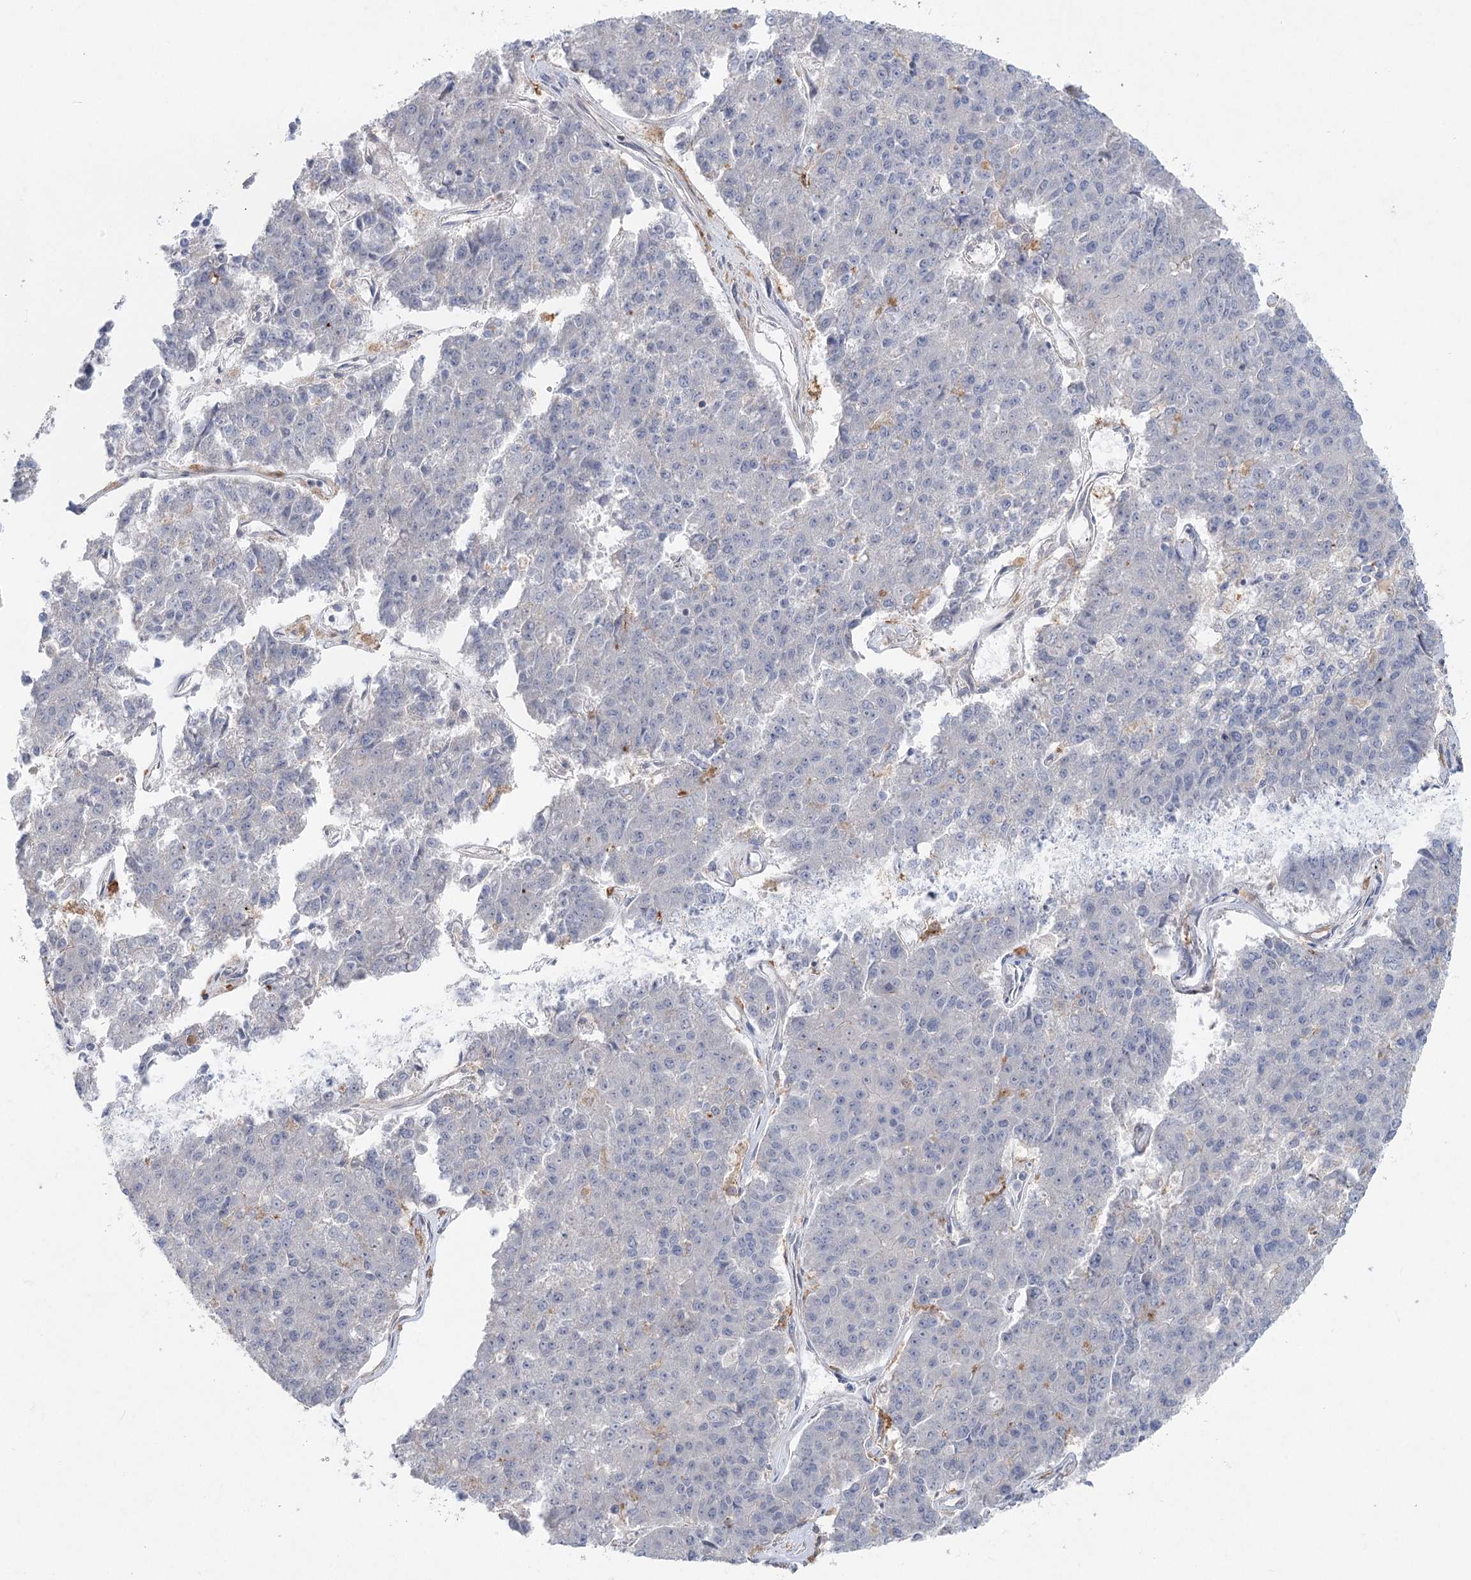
{"staining": {"intensity": "negative", "quantity": "none", "location": "none"}, "tissue": "pancreatic cancer", "cell_type": "Tumor cells", "image_type": "cancer", "snomed": [{"axis": "morphology", "description": "Adenocarcinoma, NOS"}, {"axis": "topography", "description": "Pancreas"}], "caption": "Tumor cells are negative for protein expression in human adenocarcinoma (pancreatic).", "gene": "SCN11A", "patient": {"sex": "male", "age": 50}}